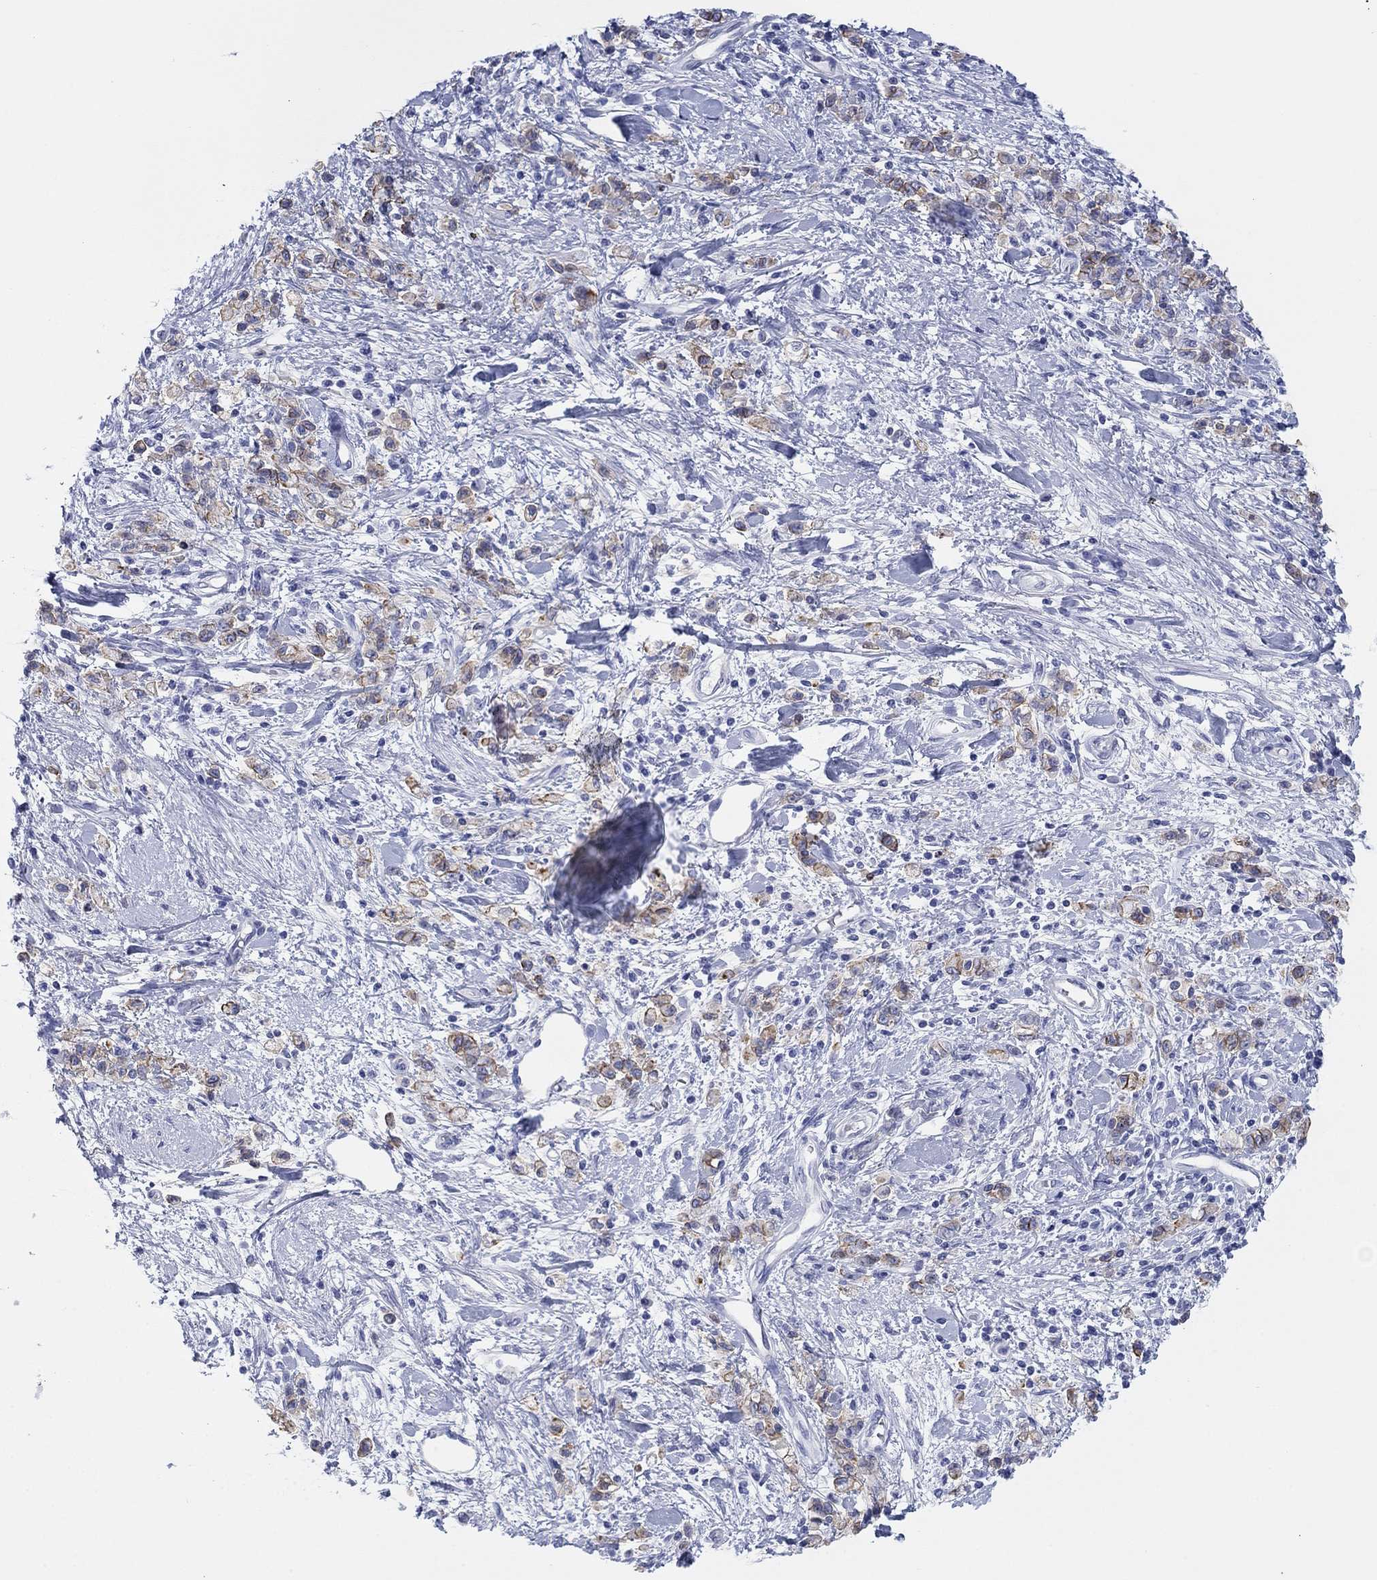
{"staining": {"intensity": "weak", "quantity": "25%-75%", "location": "cytoplasmic/membranous"}, "tissue": "stomach cancer", "cell_type": "Tumor cells", "image_type": "cancer", "snomed": [{"axis": "morphology", "description": "Adenocarcinoma, NOS"}, {"axis": "topography", "description": "Stomach"}], "caption": "Protein positivity by IHC reveals weak cytoplasmic/membranous expression in about 25%-75% of tumor cells in adenocarcinoma (stomach).", "gene": "ATP1B1", "patient": {"sex": "male", "age": 77}}